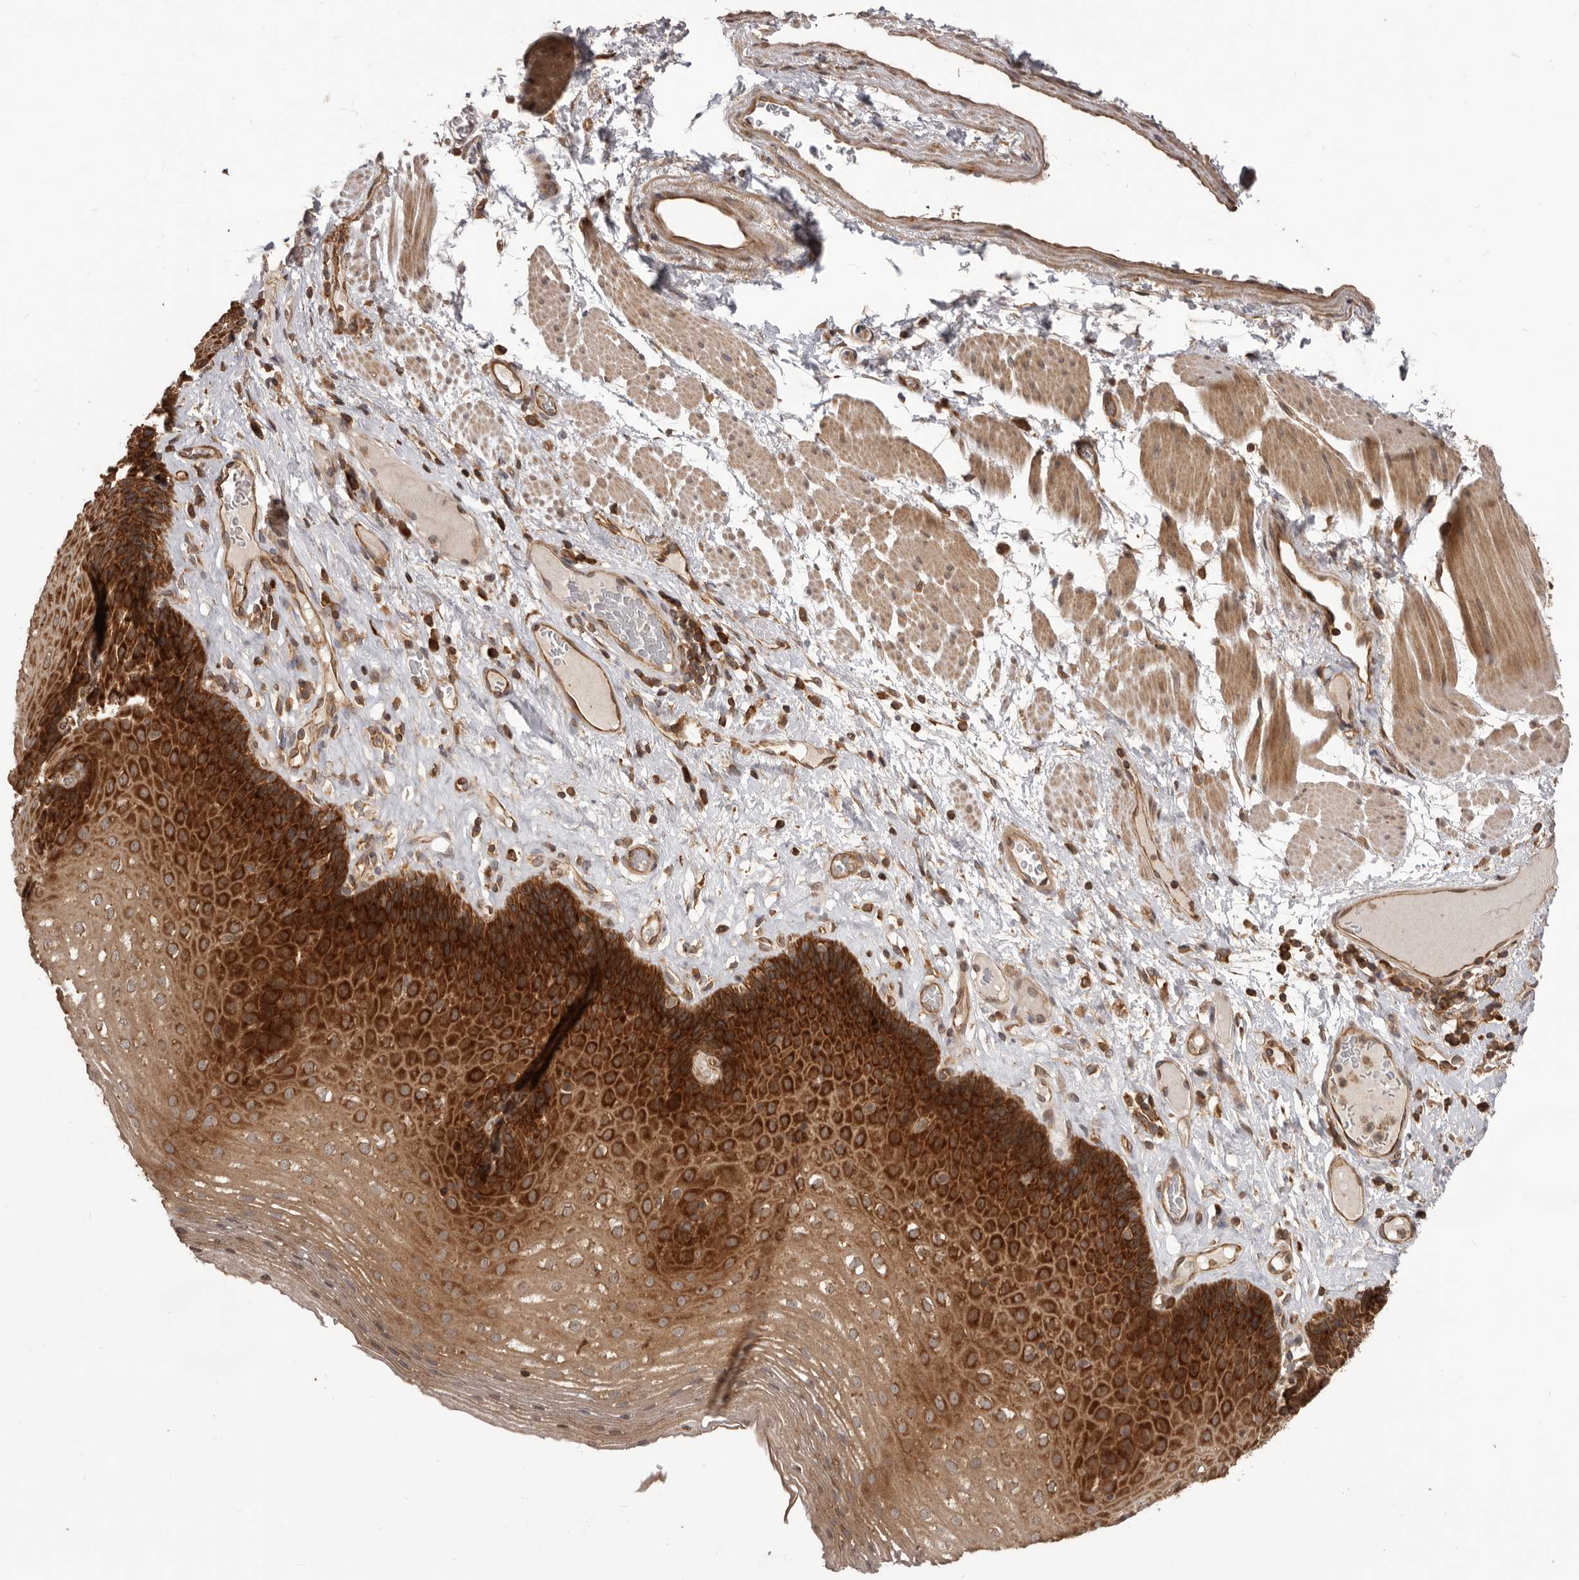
{"staining": {"intensity": "strong", "quantity": ">75%", "location": "cytoplasmic/membranous"}, "tissue": "esophagus", "cell_type": "Squamous epithelial cells", "image_type": "normal", "snomed": [{"axis": "morphology", "description": "Normal tissue, NOS"}, {"axis": "topography", "description": "Esophagus"}], "caption": "Squamous epithelial cells display high levels of strong cytoplasmic/membranous expression in approximately >75% of cells in unremarkable human esophagus. The staining is performed using DAB brown chromogen to label protein expression. The nuclei are counter-stained blue using hematoxylin.", "gene": "HBS1L", "patient": {"sex": "female", "age": 66}}